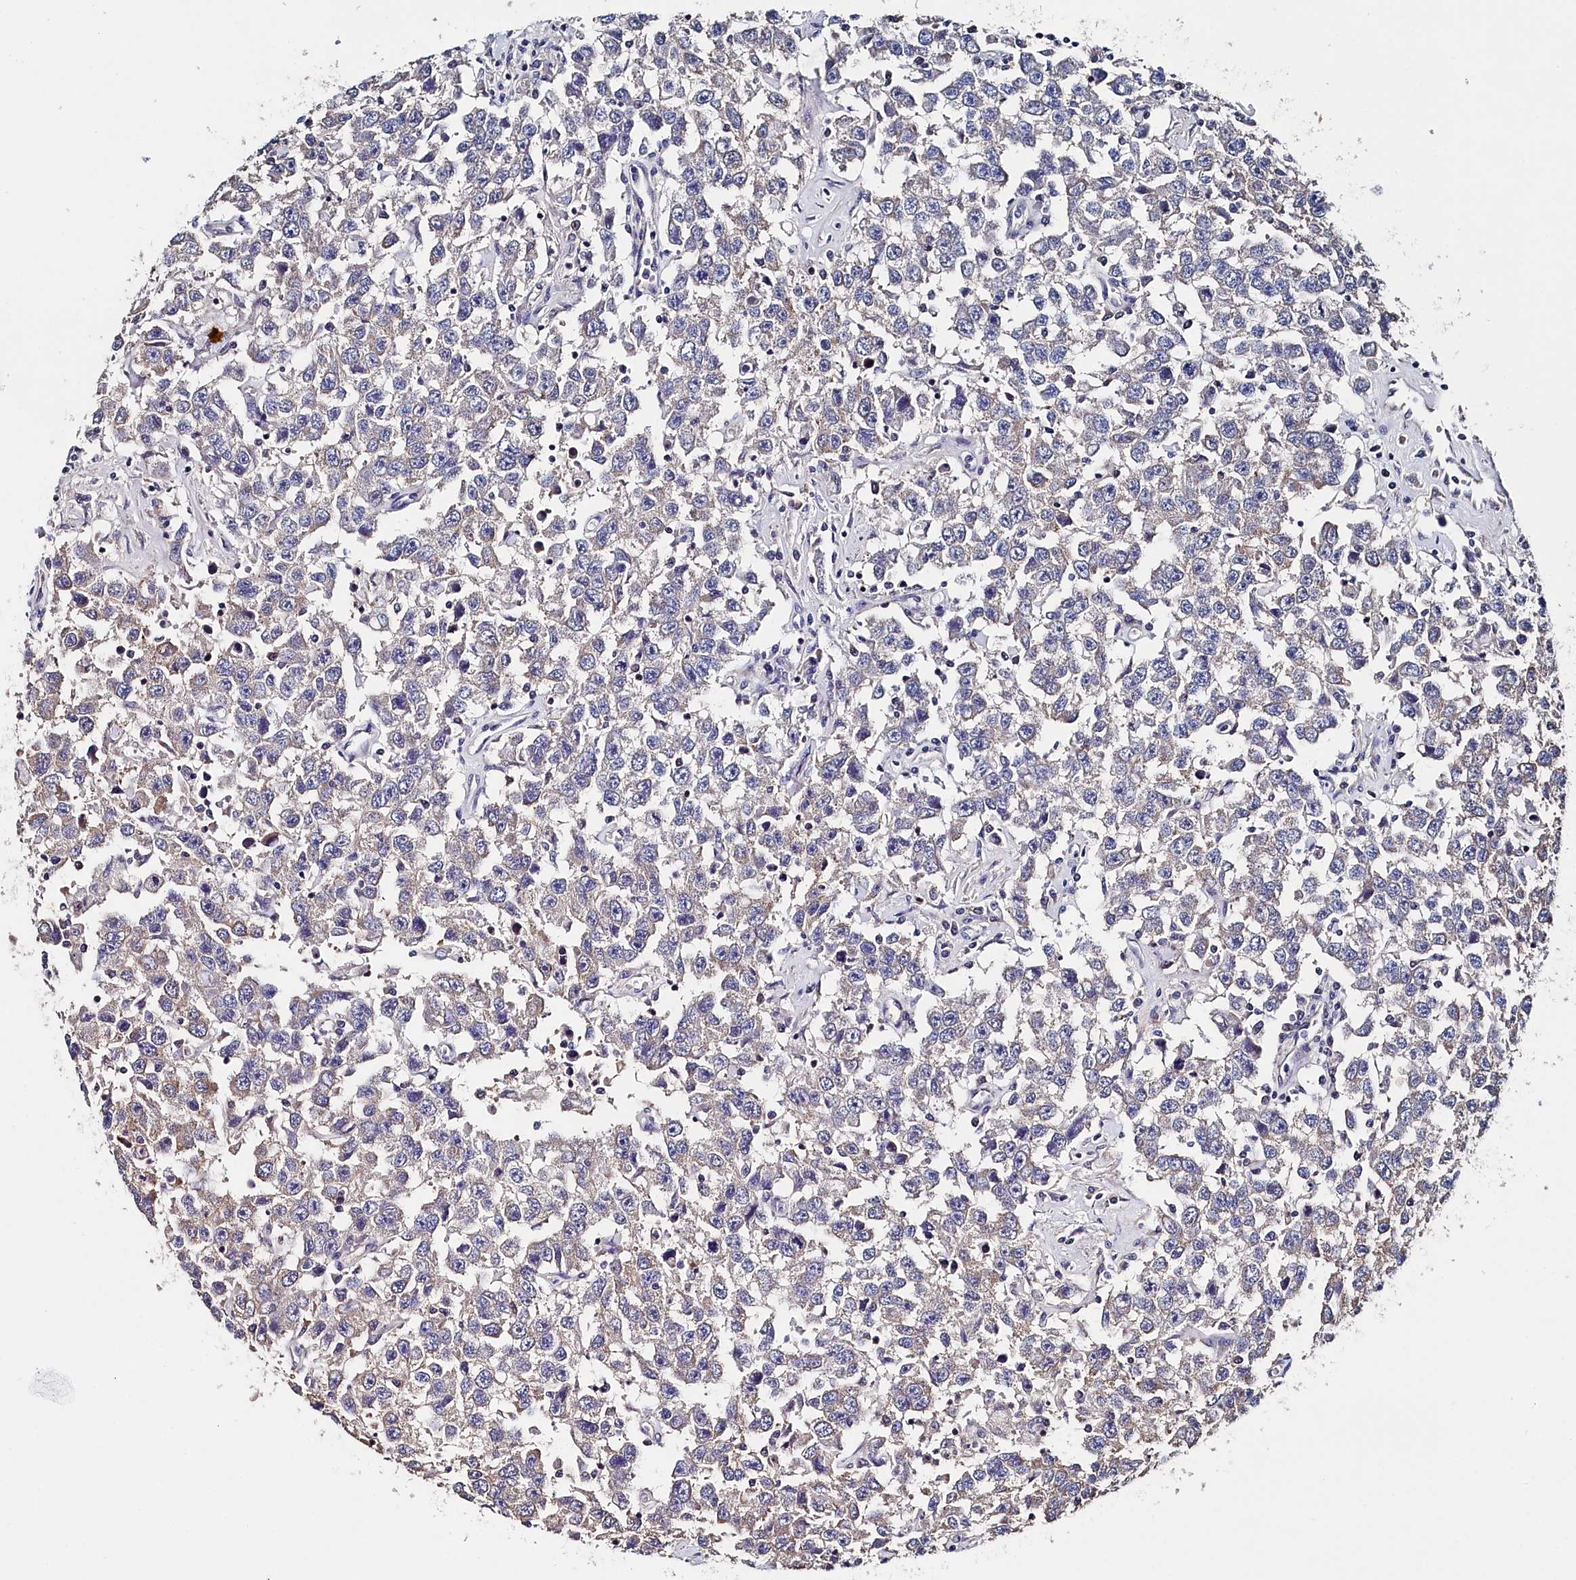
{"staining": {"intensity": "negative", "quantity": "none", "location": "none"}, "tissue": "testis cancer", "cell_type": "Tumor cells", "image_type": "cancer", "snomed": [{"axis": "morphology", "description": "Seminoma, NOS"}, {"axis": "topography", "description": "Testis"}], "caption": "Protein analysis of testis cancer exhibits no significant expression in tumor cells. Nuclei are stained in blue.", "gene": "BHMT", "patient": {"sex": "male", "age": 41}}